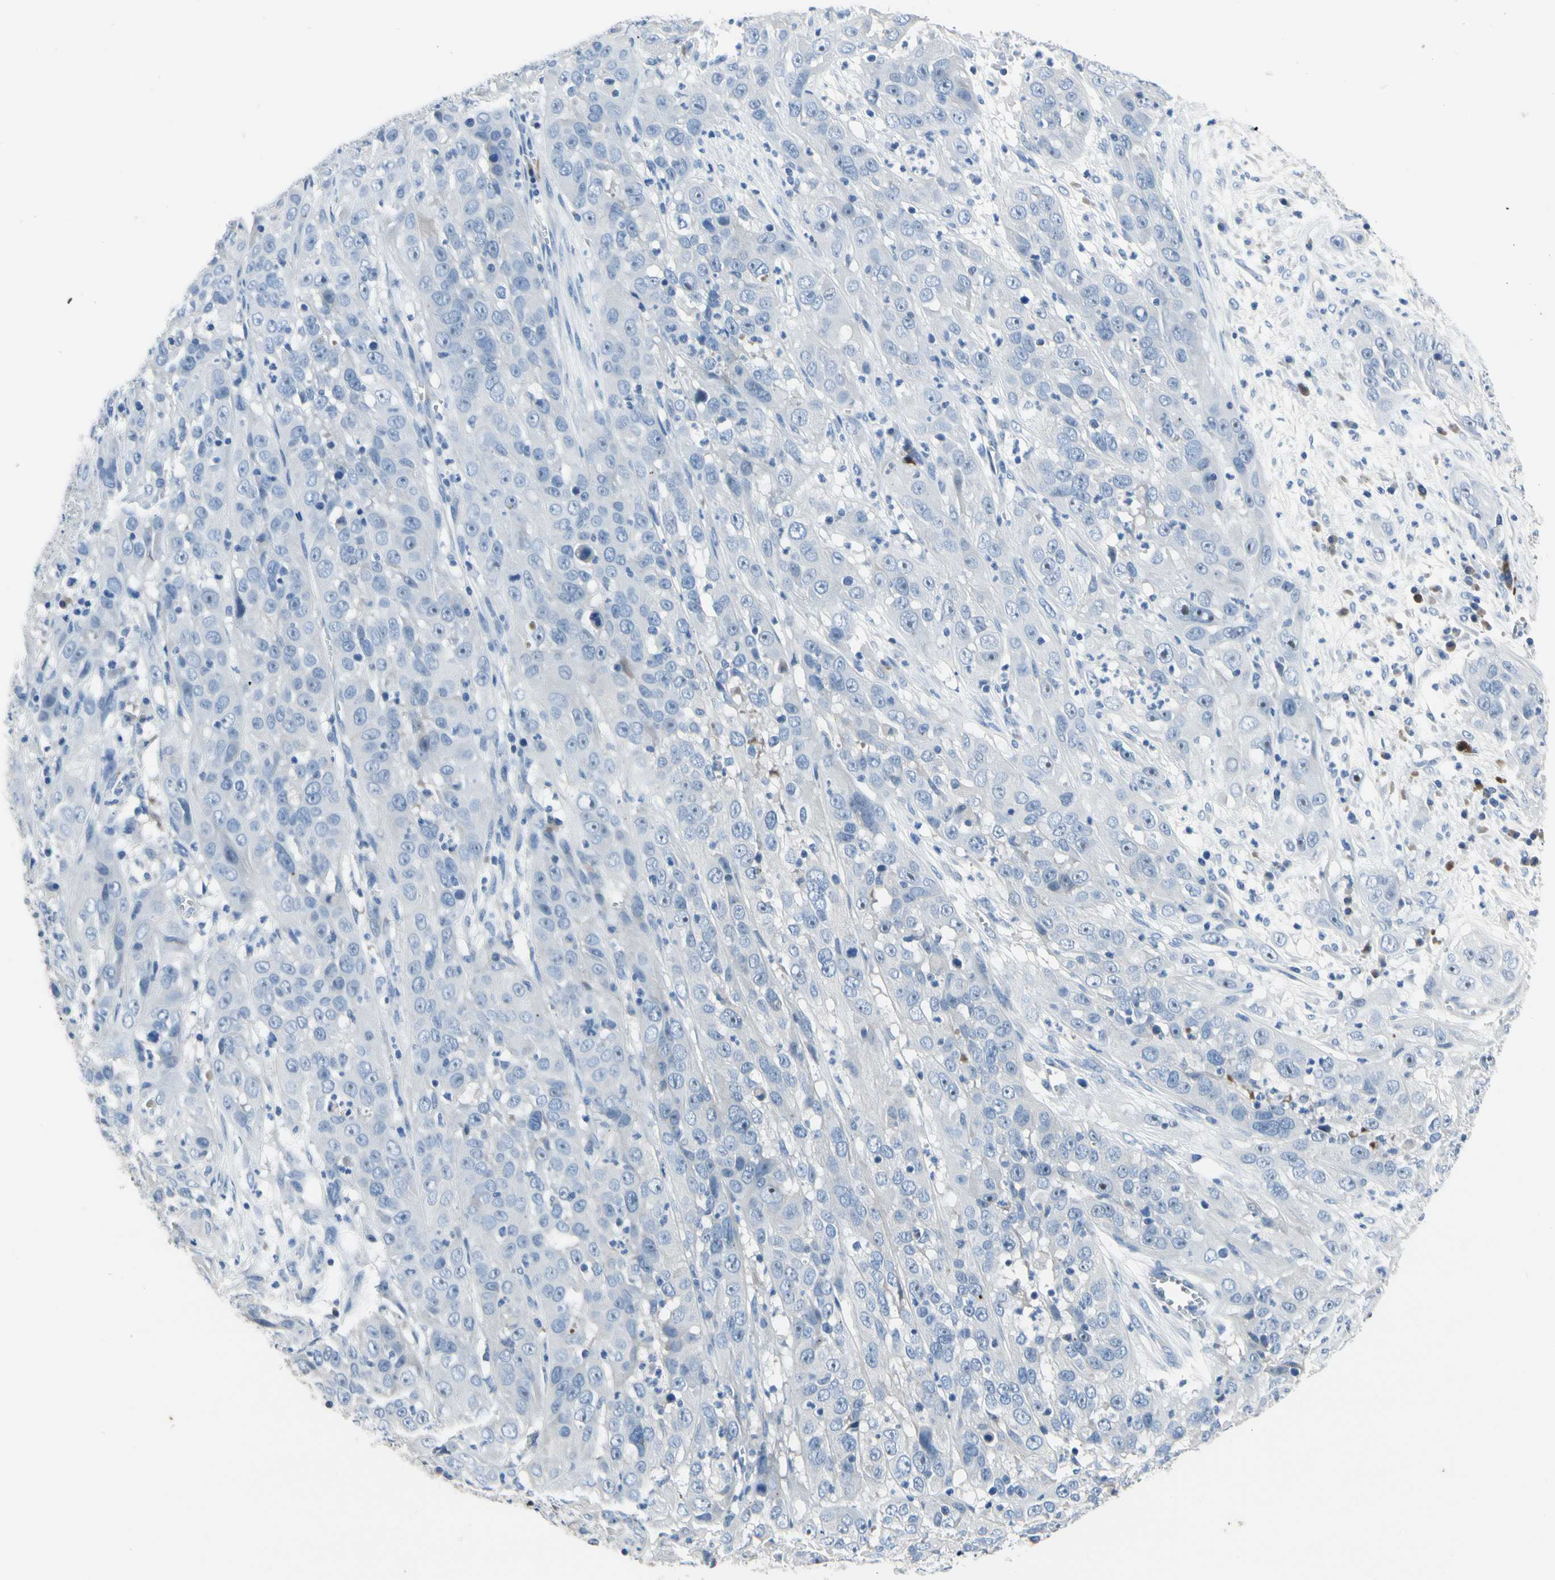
{"staining": {"intensity": "negative", "quantity": "none", "location": "none"}, "tissue": "cervical cancer", "cell_type": "Tumor cells", "image_type": "cancer", "snomed": [{"axis": "morphology", "description": "Squamous cell carcinoma, NOS"}, {"axis": "topography", "description": "Cervix"}], "caption": "Cervical cancer (squamous cell carcinoma) was stained to show a protein in brown. There is no significant staining in tumor cells.", "gene": "HMGCR", "patient": {"sex": "female", "age": 32}}